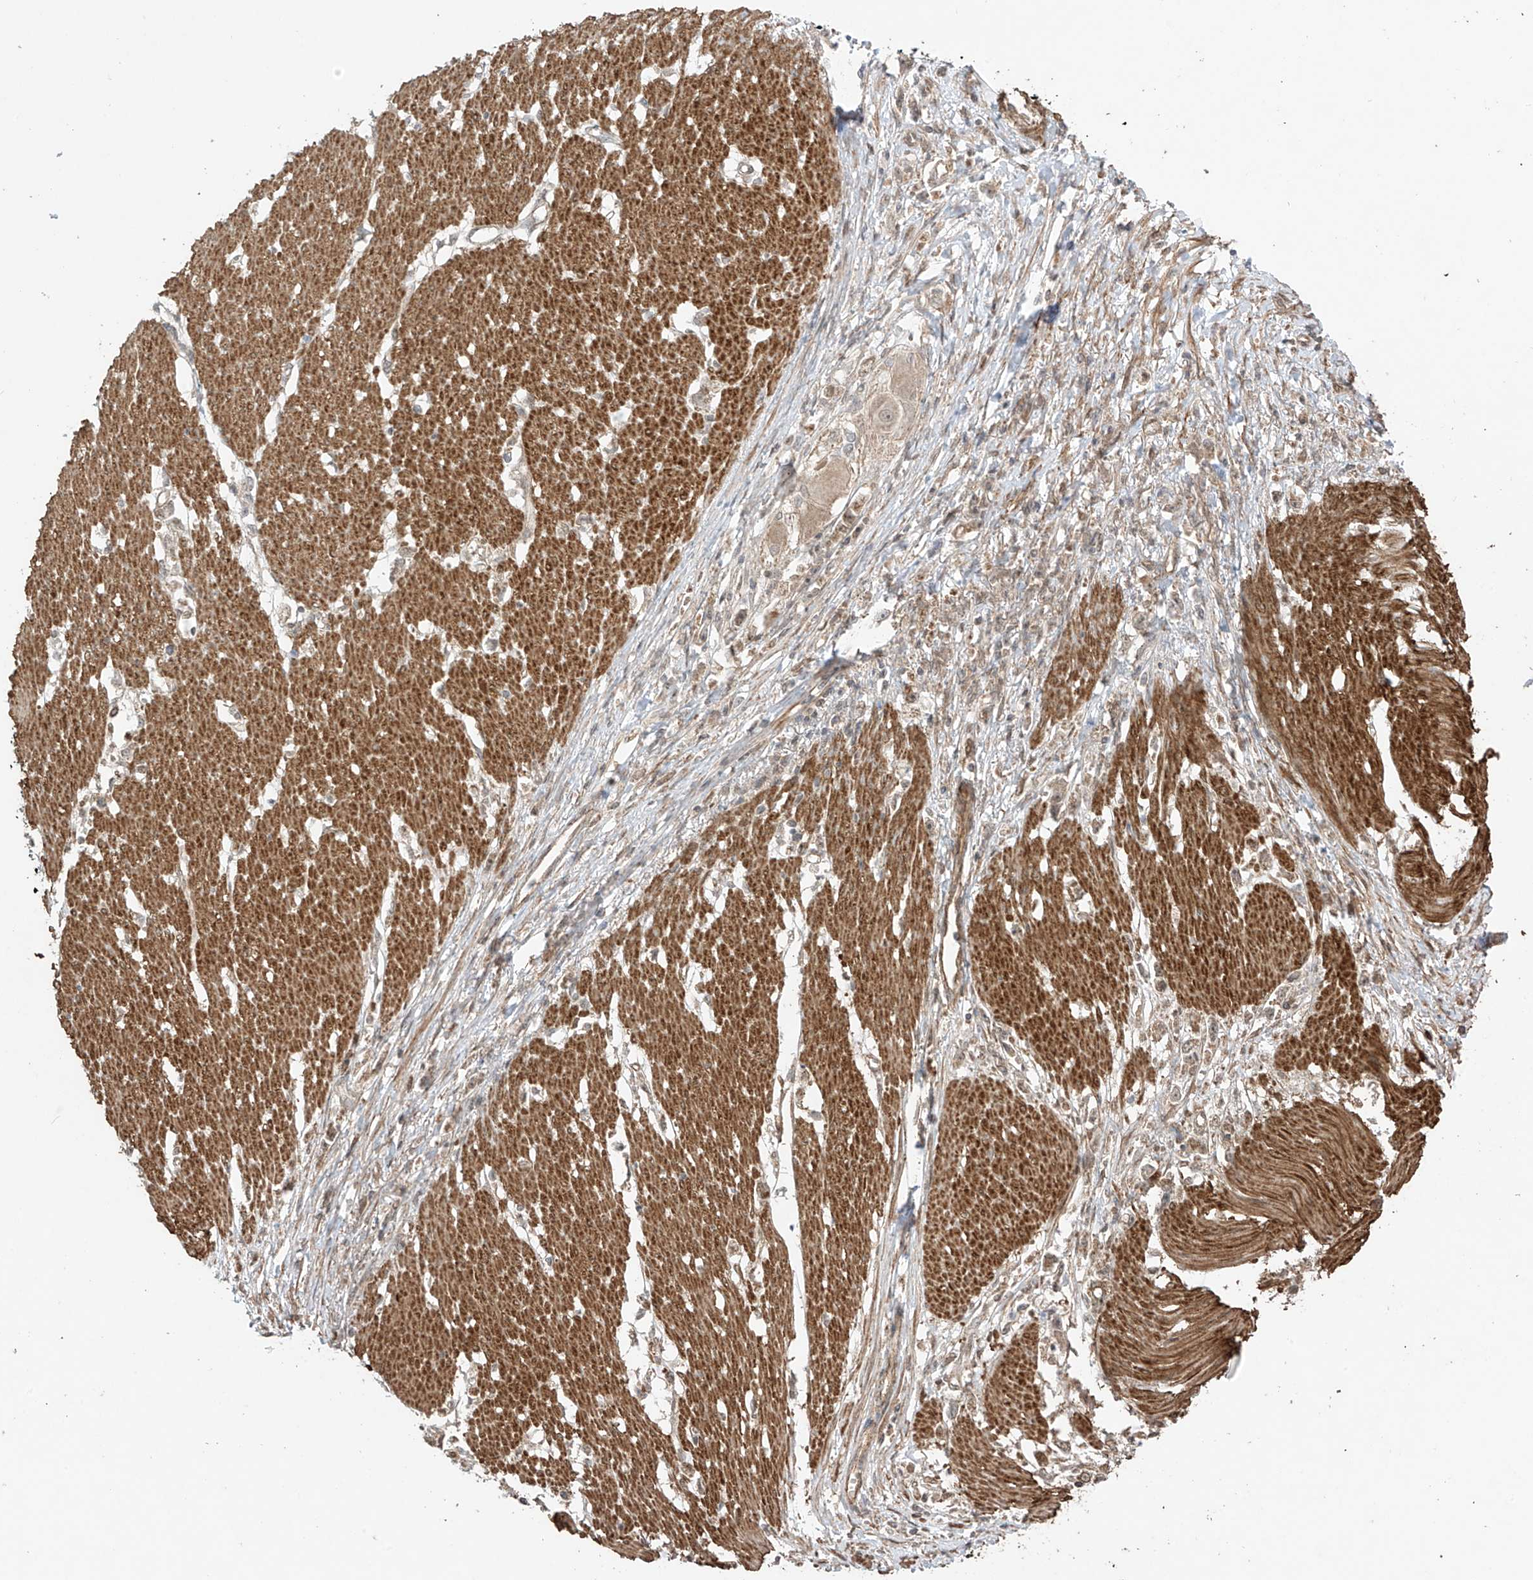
{"staining": {"intensity": "weak", "quantity": "25%-75%", "location": "cytoplasmic/membranous"}, "tissue": "stomach cancer", "cell_type": "Tumor cells", "image_type": "cancer", "snomed": [{"axis": "morphology", "description": "Adenocarcinoma, NOS"}, {"axis": "topography", "description": "Stomach"}], "caption": "Protein staining of stomach cancer tissue exhibits weak cytoplasmic/membranous expression in approximately 25%-75% of tumor cells. The protein is shown in brown color, while the nuclei are stained blue.", "gene": "ABCD1", "patient": {"sex": "female", "age": 59}}